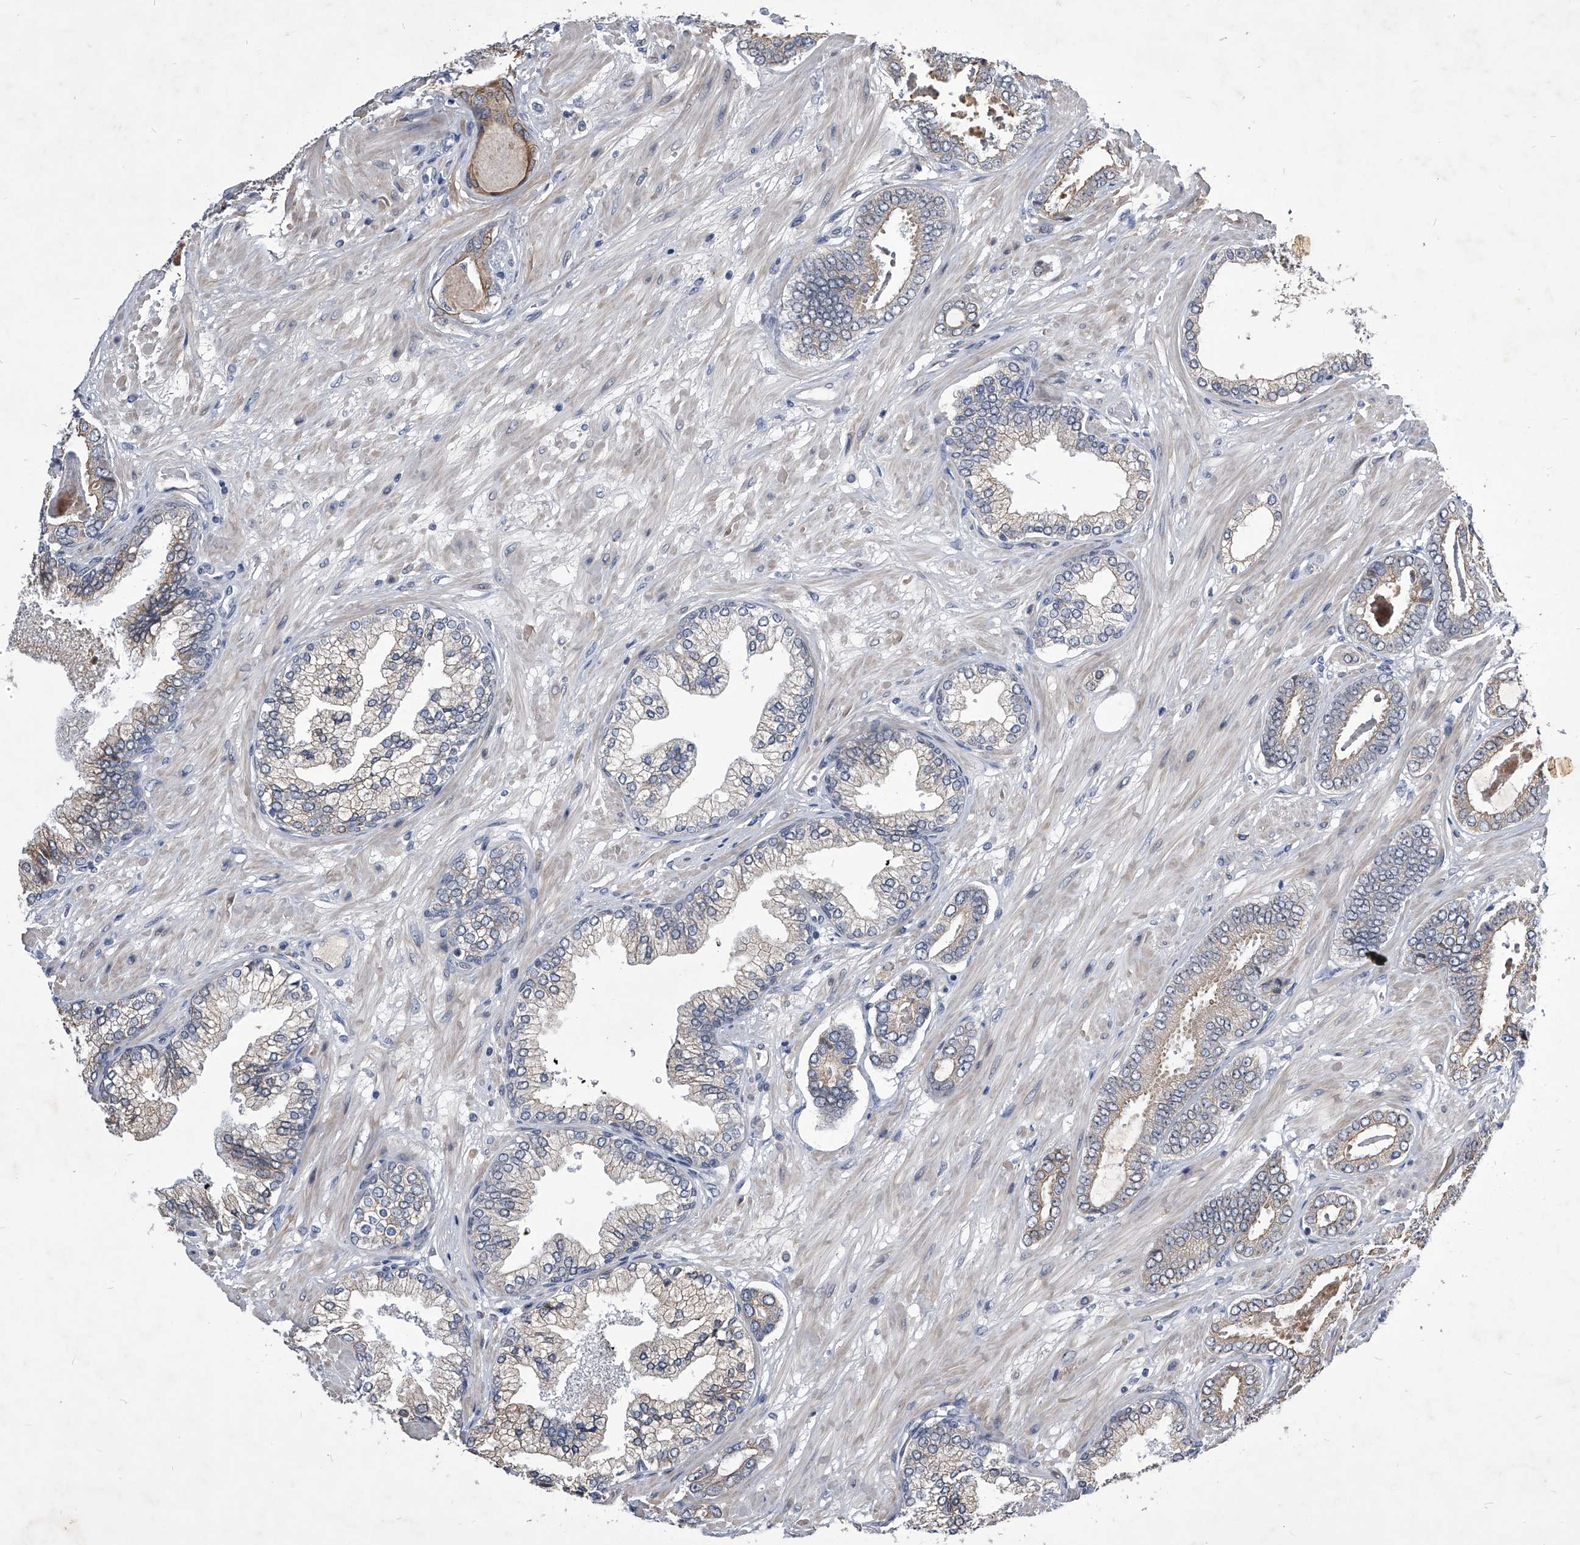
{"staining": {"intensity": "negative", "quantity": "none", "location": "none"}, "tissue": "prostate cancer", "cell_type": "Tumor cells", "image_type": "cancer", "snomed": [{"axis": "morphology", "description": "Adenocarcinoma, Low grade"}, {"axis": "topography", "description": "Prostate"}], "caption": "Protein analysis of prostate cancer (adenocarcinoma (low-grade)) displays no significant staining in tumor cells.", "gene": "ZNF76", "patient": {"sex": "male", "age": 71}}